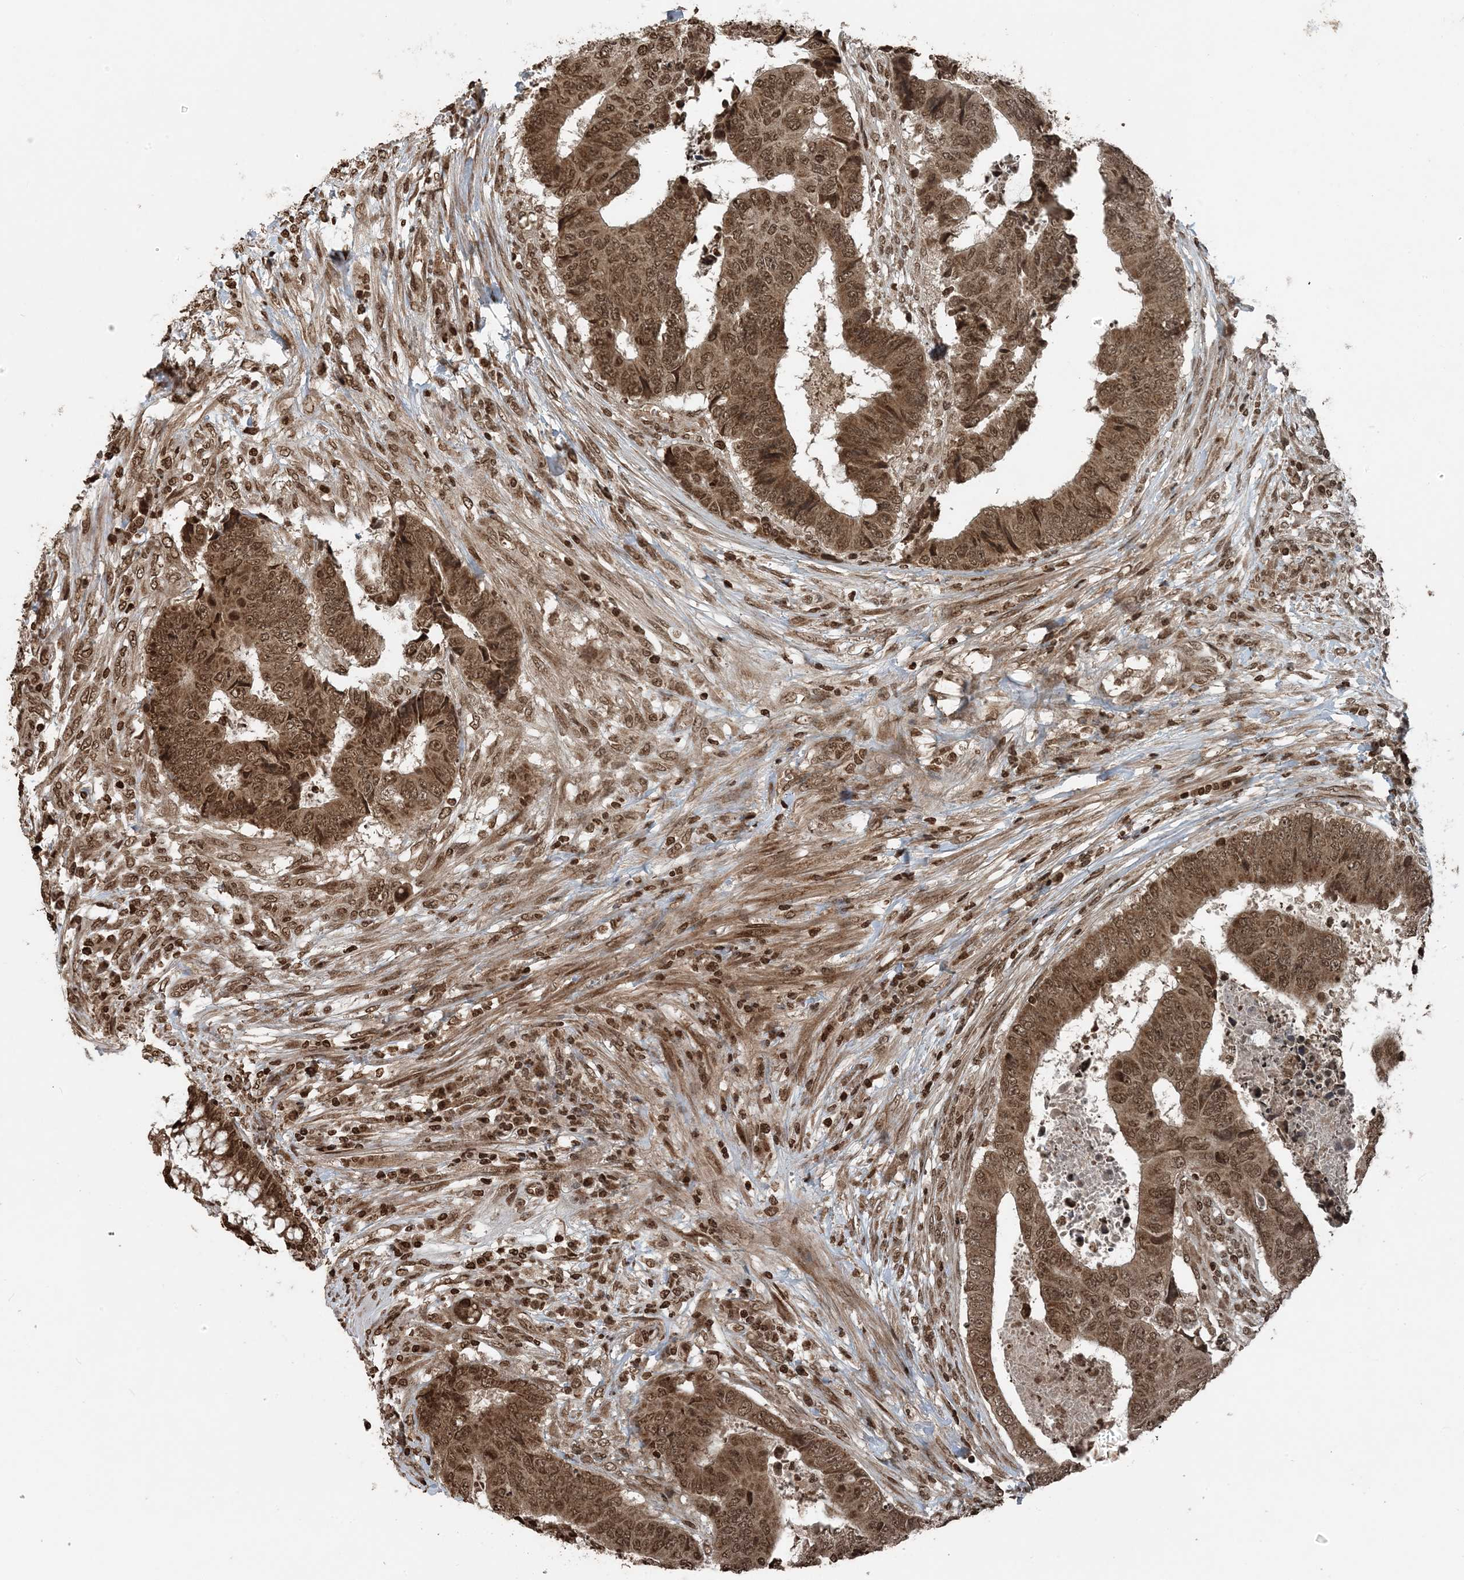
{"staining": {"intensity": "moderate", "quantity": ">75%", "location": "cytoplasmic/membranous,nuclear"}, "tissue": "colorectal cancer", "cell_type": "Tumor cells", "image_type": "cancer", "snomed": [{"axis": "morphology", "description": "Adenocarcinoma, NOS"}, {"axis": "topography", "description": "Rectum"}], "caption": "Human colorectal cancer stained with a protein marker demonstrates moderate staining in tumor cells.", "gene": "ZFAND2B", "patient": {"sex": "male", "age": 84}}